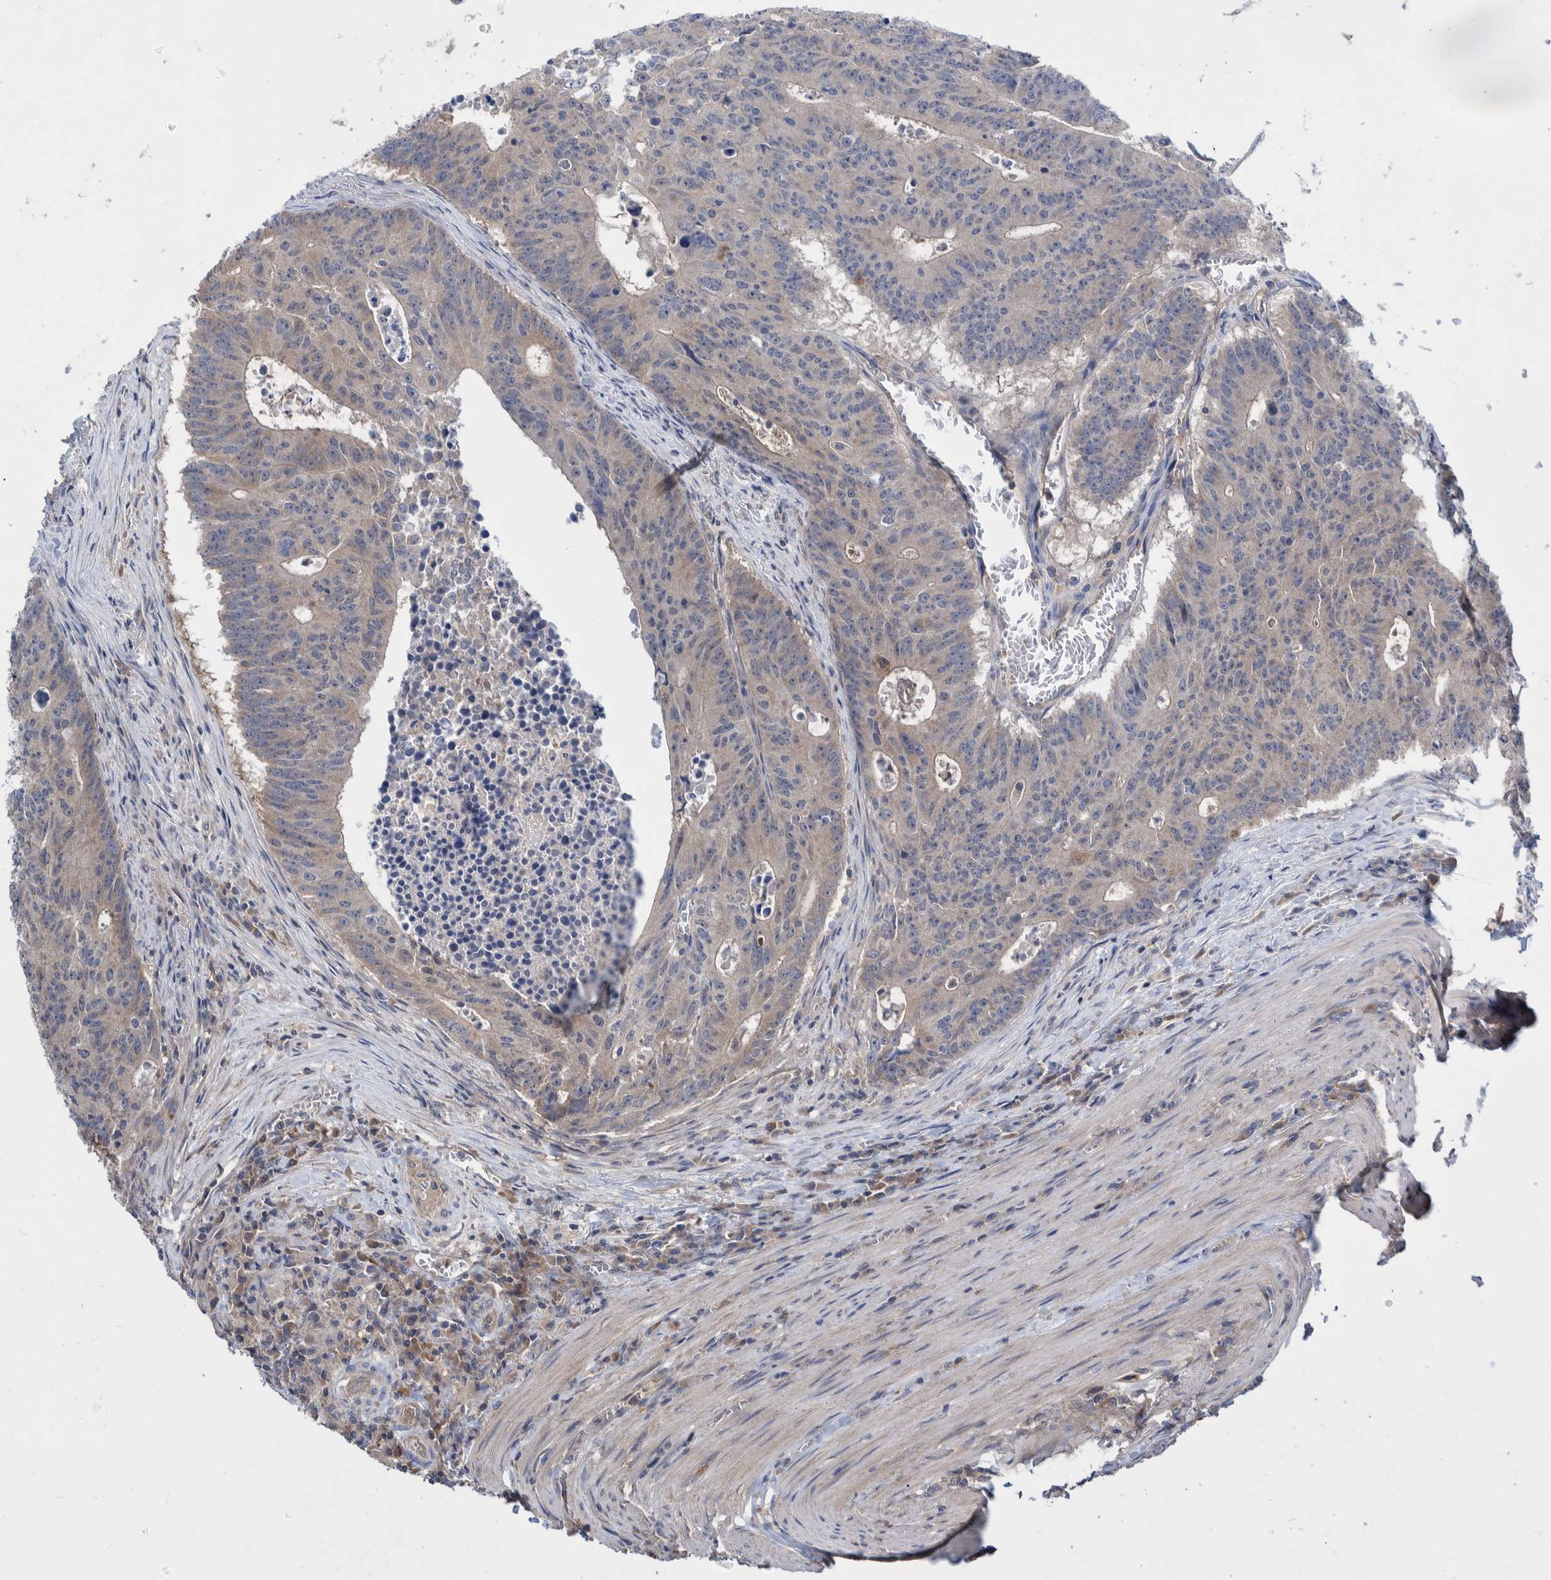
{"staining": {"intensity": "weak", "quantity": "<25%", "location": "cytoplasmic/membranous"}, "tissue": "colorectal cancer", "cell_type": "Tumor cells", "image_type": "cancer", "snomed": [{"axis": "morphology", "description": "Adenocarcinoma, NOS"}, {"axis": "topography", "description": "Colon"}], "caption": "This is an immunohistochemistry (IHC) image of human colorectal adenocarcinoma. There is no expression in tumor cells.", "gene": "PLPBP", "patient": {"sex": "male", "age": 87}}